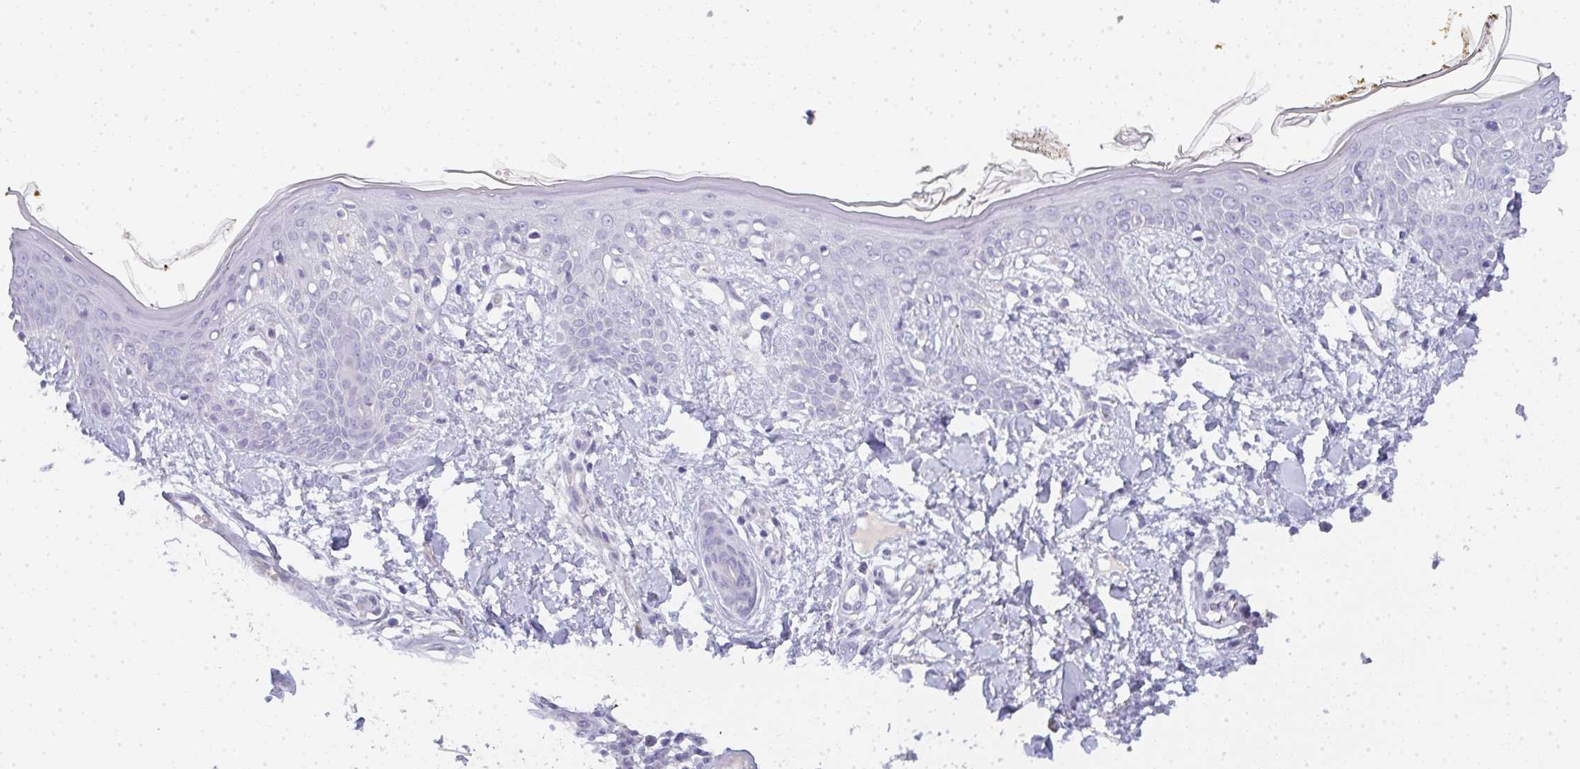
{"staining": {"intensity": "negative", "quantity": "none", "location": "none"}, "tissue": "skin", "cell_type": "Fibroblasts", "image_type": "normal", "snomed": [{"axis": "morphology", "description": "Normal tissue, NOS"}, {"axis": "topography", "description": "Skin"}], "caption": "DAB (3,3'-diaminobenzidine) immunohistochemical staining of benign skin reveals no significant staining in fibroblasts.", "gene": "LPAR4", "patient": {"sex": "female", "age": 34}}